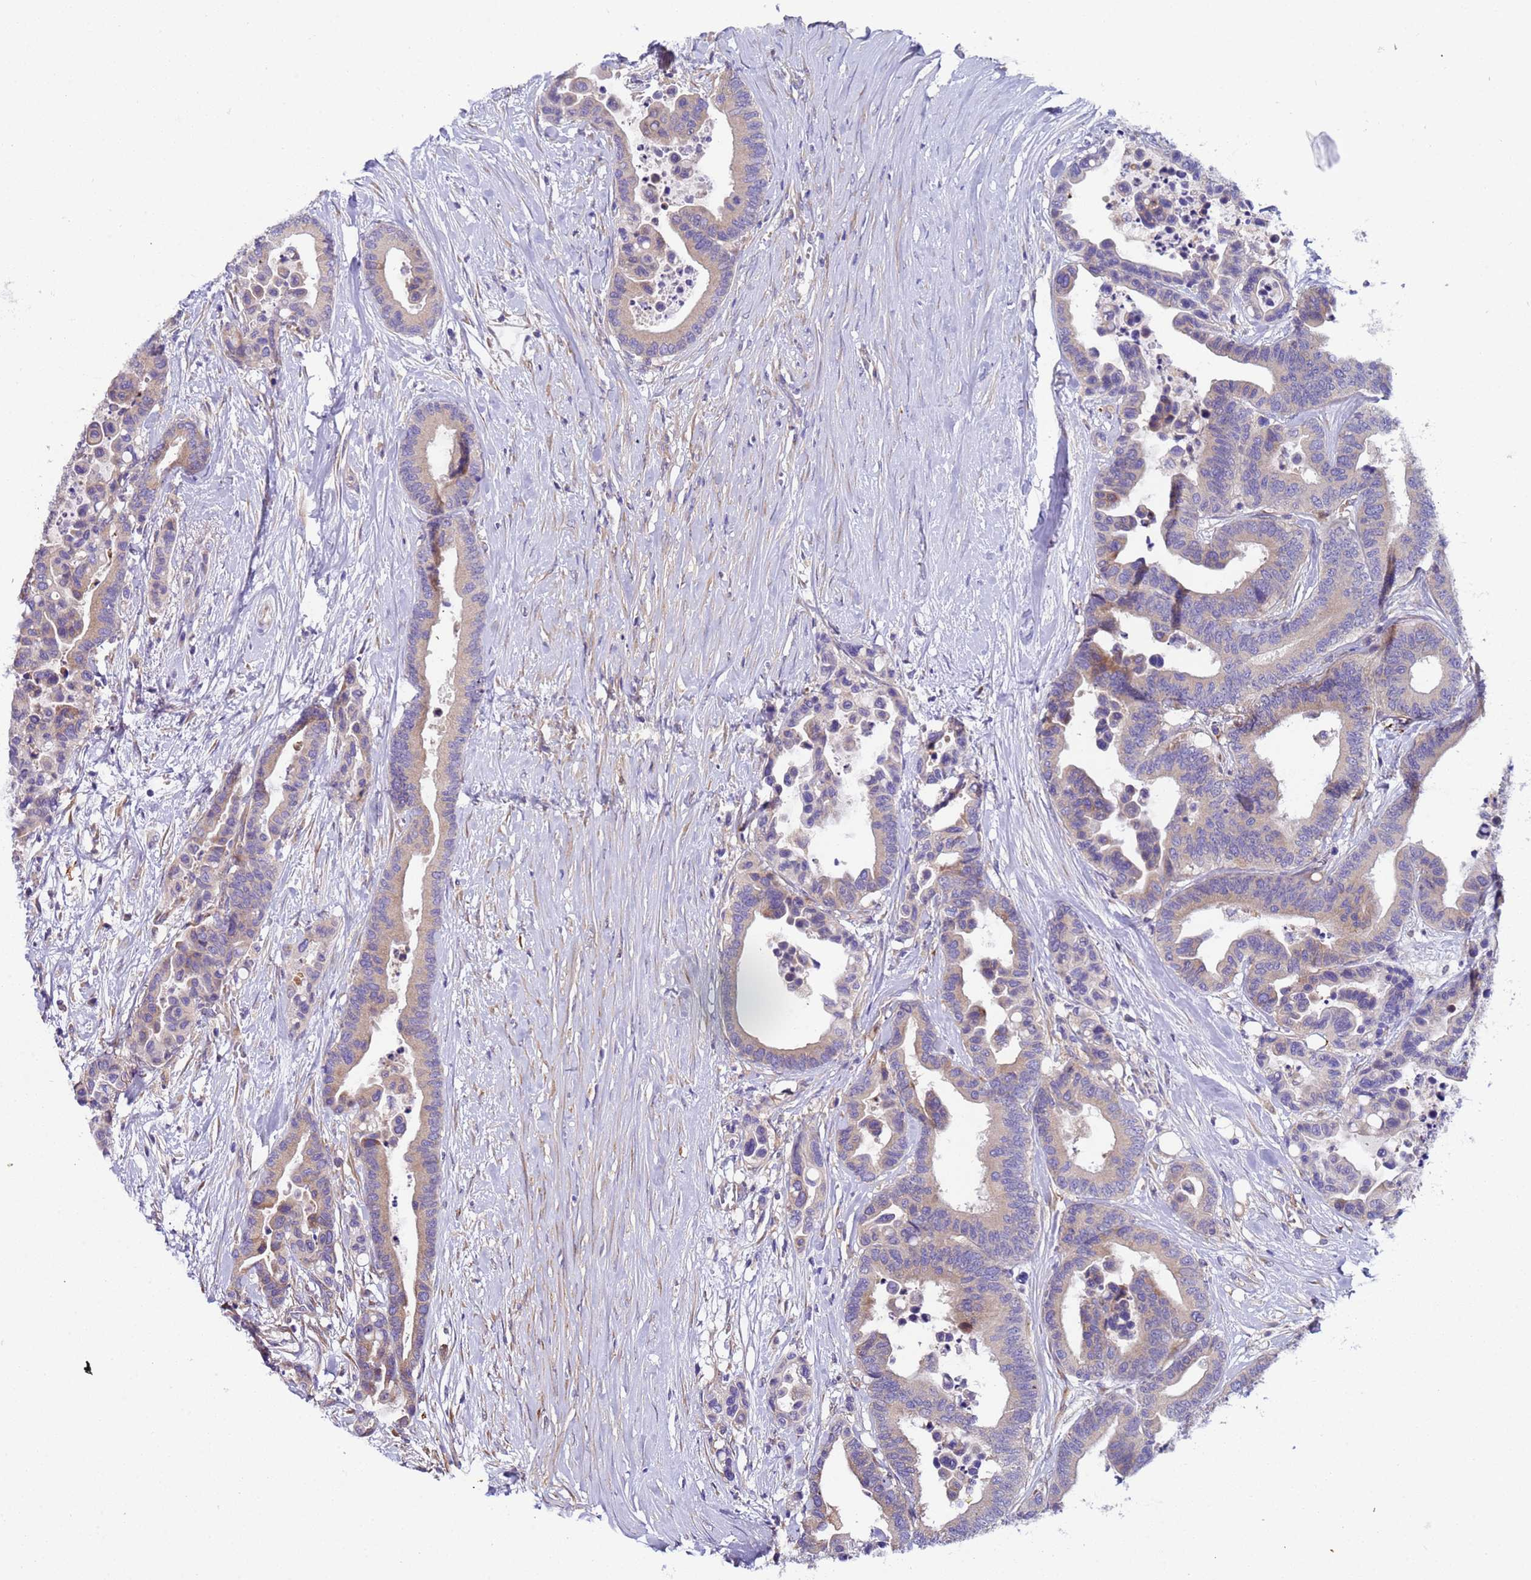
{"staining": {"intensity": "weak", "quantity": "<25%", "location": "cytoplasmic/membranous"}, "tissue": "colorectal cancer", "cell_type": "Tumor cells", "image_type": "cancer", "snomed": [{"axis": "morphology", "description": "Adenocarcinoma, NOS"}, {"axis": "topography", "description": "Colon"}], "caption": "Tumor cells show no significant staining in colorectal cancer.", "gene": "PAQR7", "patient": {"sex": "male", "age": 82}}